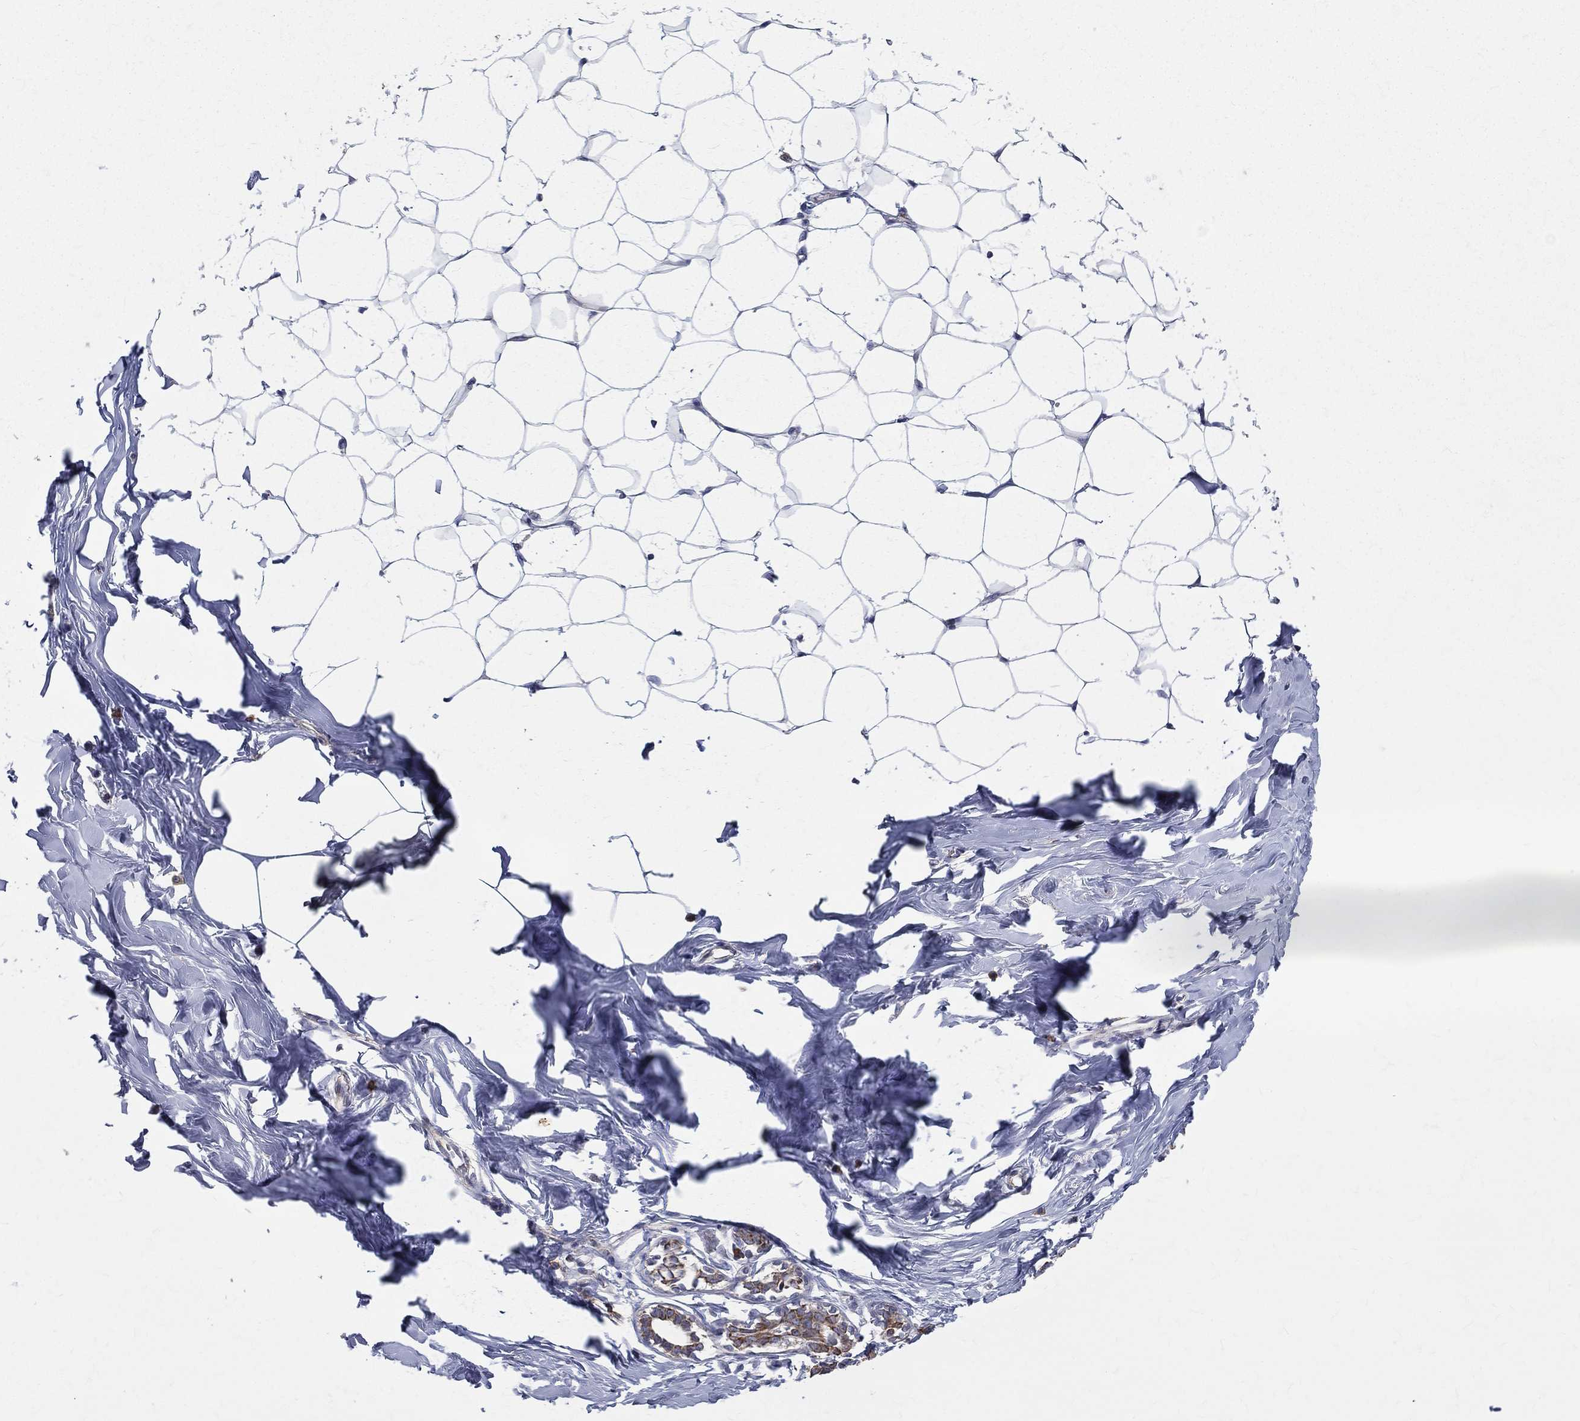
{"staining": {"intensity": "negative", "quantity": "none", "location": "none"}, "tissue": "breast", "cell_type": "Adipocytes", "image_type": "normal", "snomed": [{"axis": "morphology", "description": "Normal tissue, NOS"}, {"axis": "morphology", "description": "Lobular carcinoma, in situ"}, {"axis": "topography", "description": "Breast"}], "caption": "Photomicrograph shows no protein positivity in adipocytes of benign breast.", "gene": "MIX23", "patient": {"sex": "female", "age": 35}}